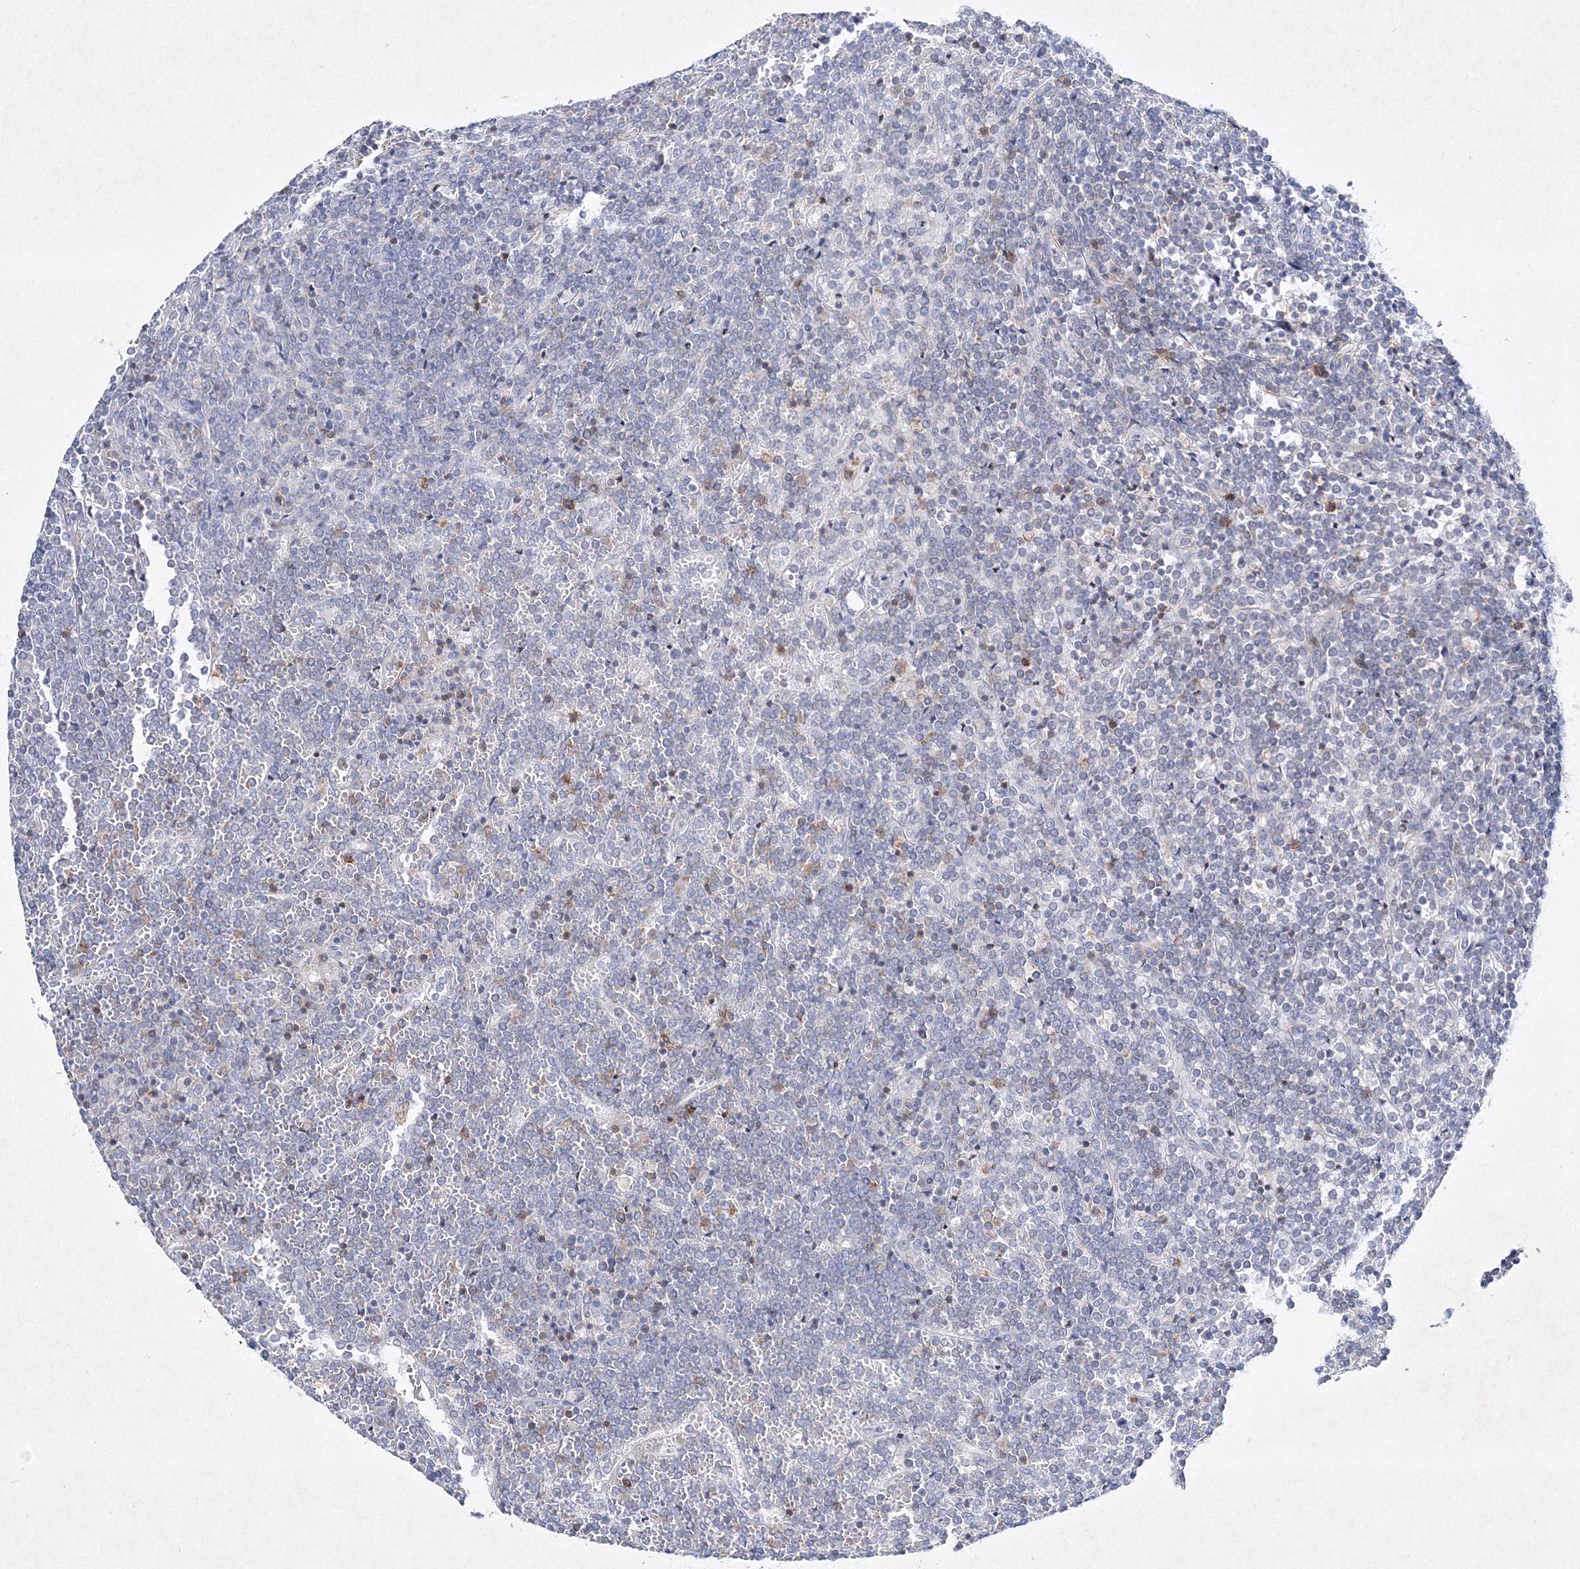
{"staining": {"intensity": "negative", "quantity": "none", "location": "none"}, "tissue": "lymphoma", "cell_type": "Tumor cells", "image_type": "cancer", "snomed": [{"axis": "morphology", "description": "Malignant lymphoma, non-Hodgkin's type, Low grade"}, {"axis": "topography", "description": "Spleen"}], "caption": "Immunohistochemistry of malignant lymphoma, non-Hodgkin's type (low-grade) exhibits no positivity in tumor cells.", "gene": "HCST", "patient": {"sex": "female", "age": 19}}